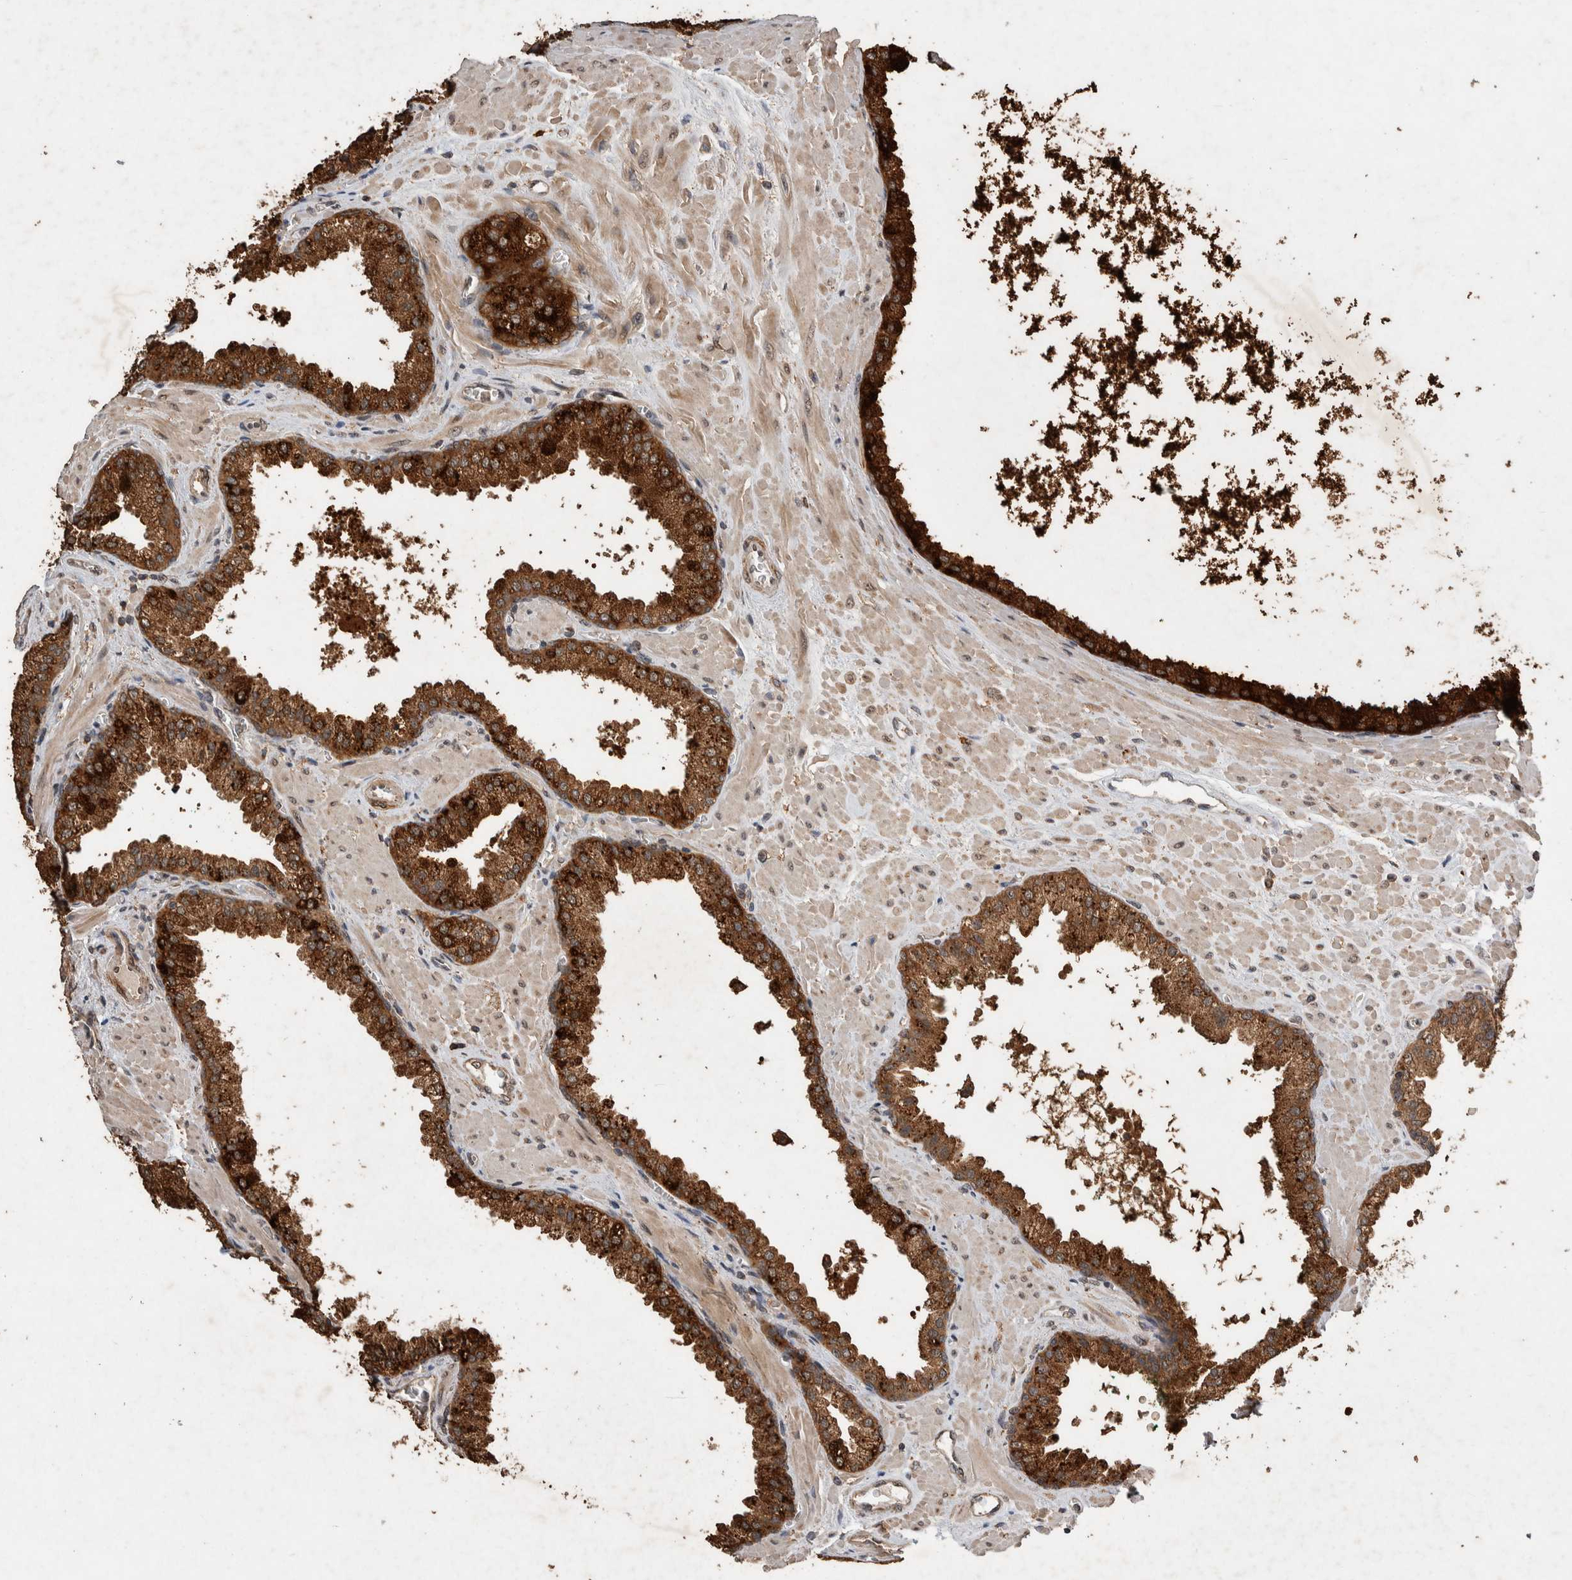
{"staining": {"intensity": "strong", "quantity": ">75%", "location": "cytoplasmic/membranous"}, "tissue": "prostate cancer", "cell_type": "Tumor cells", "image_type": "cancer", "snomed": [{"axis": "morphology", "description": "Adenocarcinoma, Low grade"}, {"axis": "topography", "description": "Prostate"}], "caption": "Immunohistochemical staining of prostate cancer shows strong cytoplasmic/membranous protein expression in about >75% of tumor cells. The staining was performed using DAB to visualize the protein expression in brown, while the nuclei were stained in blue with hematoxylin (Magnification: 20x).", "gene": "DVL2", "patient": {"sex": "male", "age": 71}}